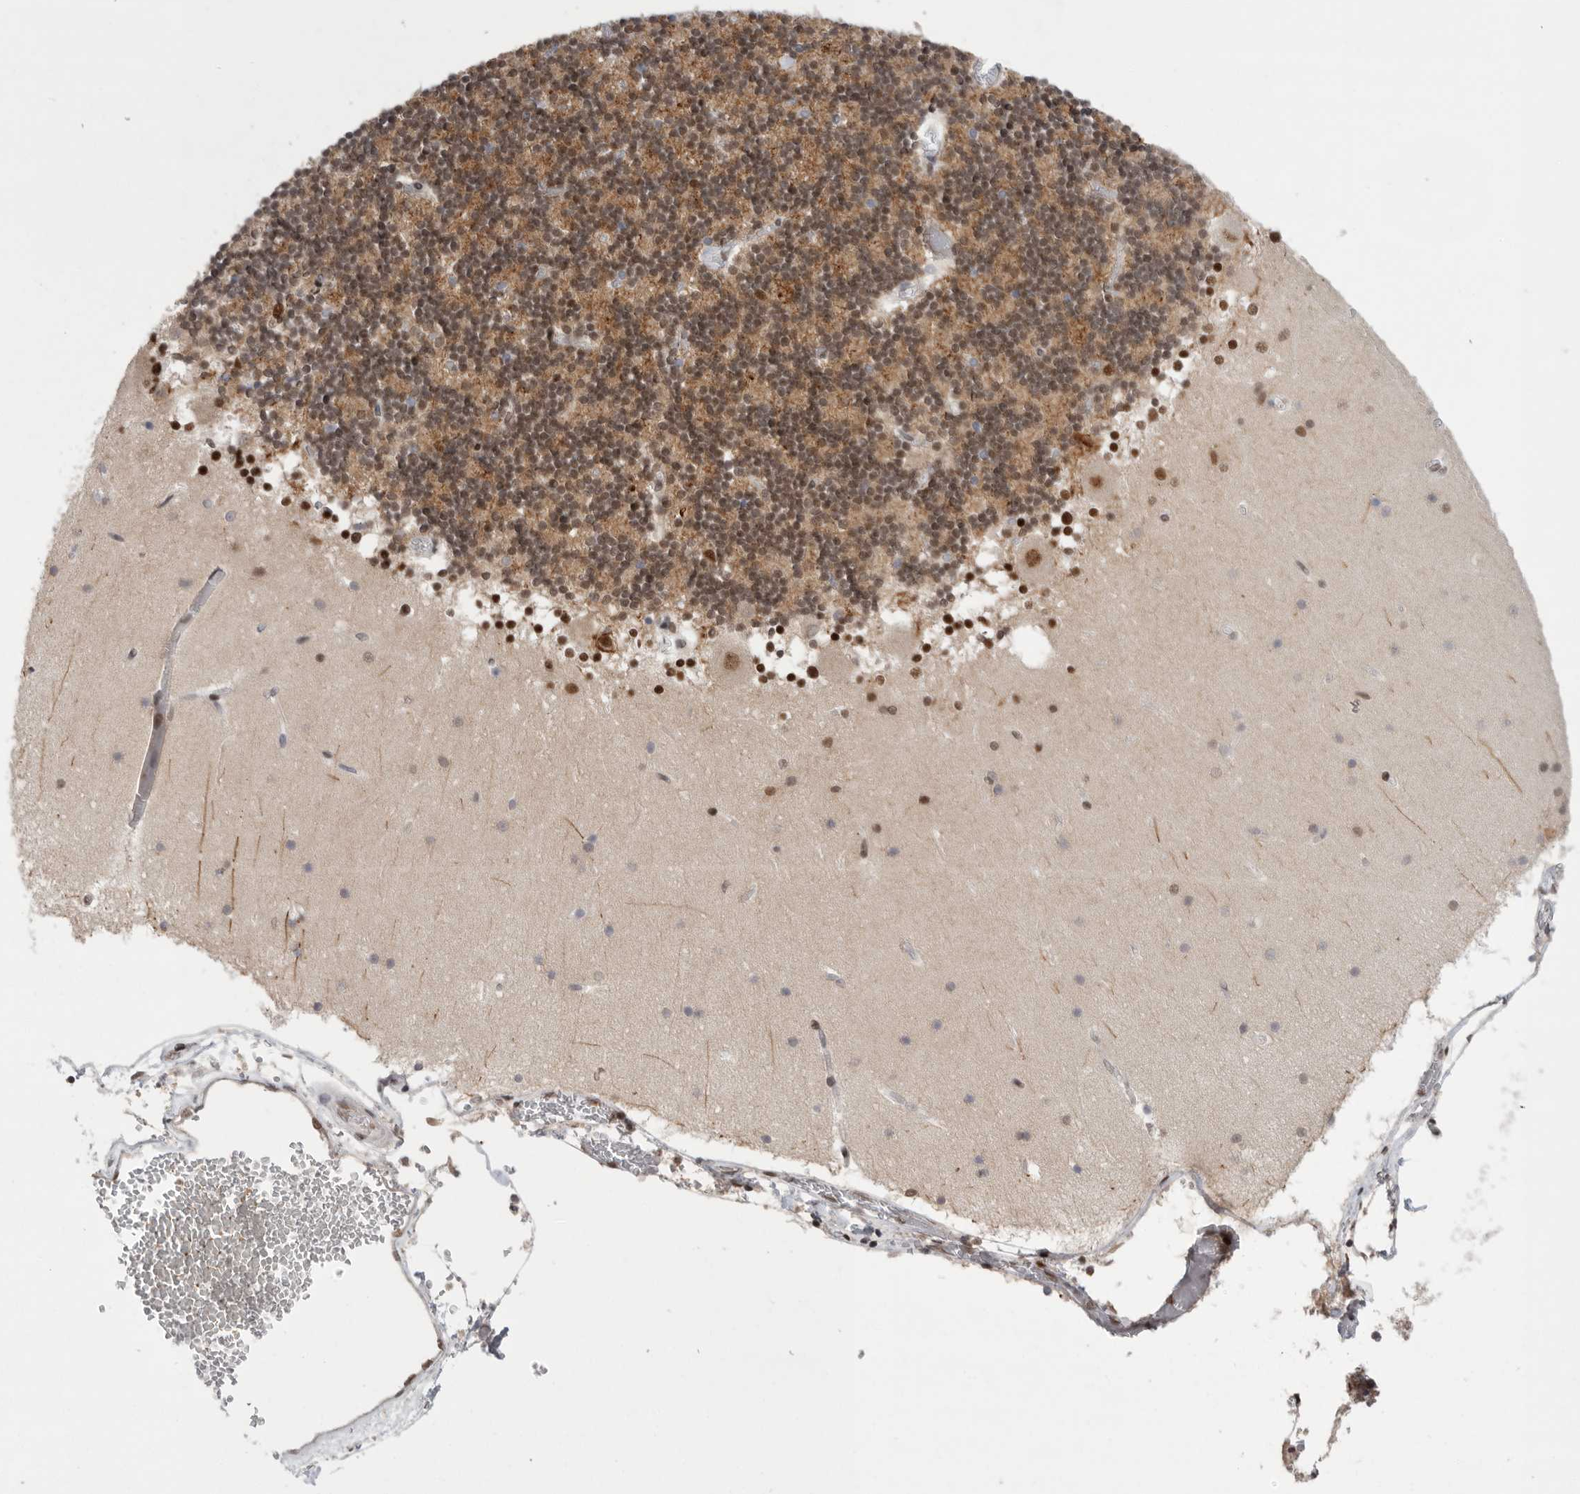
{"staining": {"intensity": "moderate", "quantity": ">75%", "location": "cytoplasmic/membranous,nuclear"}, "tissue": "cerebellum", "cell_type": "Cells in granular layer", "image_type": "normal", "snomed": [{"axis": "morphology", "description": "Normal tissue, NOS"}, {"axis": "topography", "description": "Cerebellum"}], "caption": "Human cerebellum stained for a protein (brown) shows moderate cytoplasmic/membranous,nuclear positive staining in approximately >75% of cells in granular layer.", "gene": "POU5F1", "patient": {"sex": "female", "age": 28}}